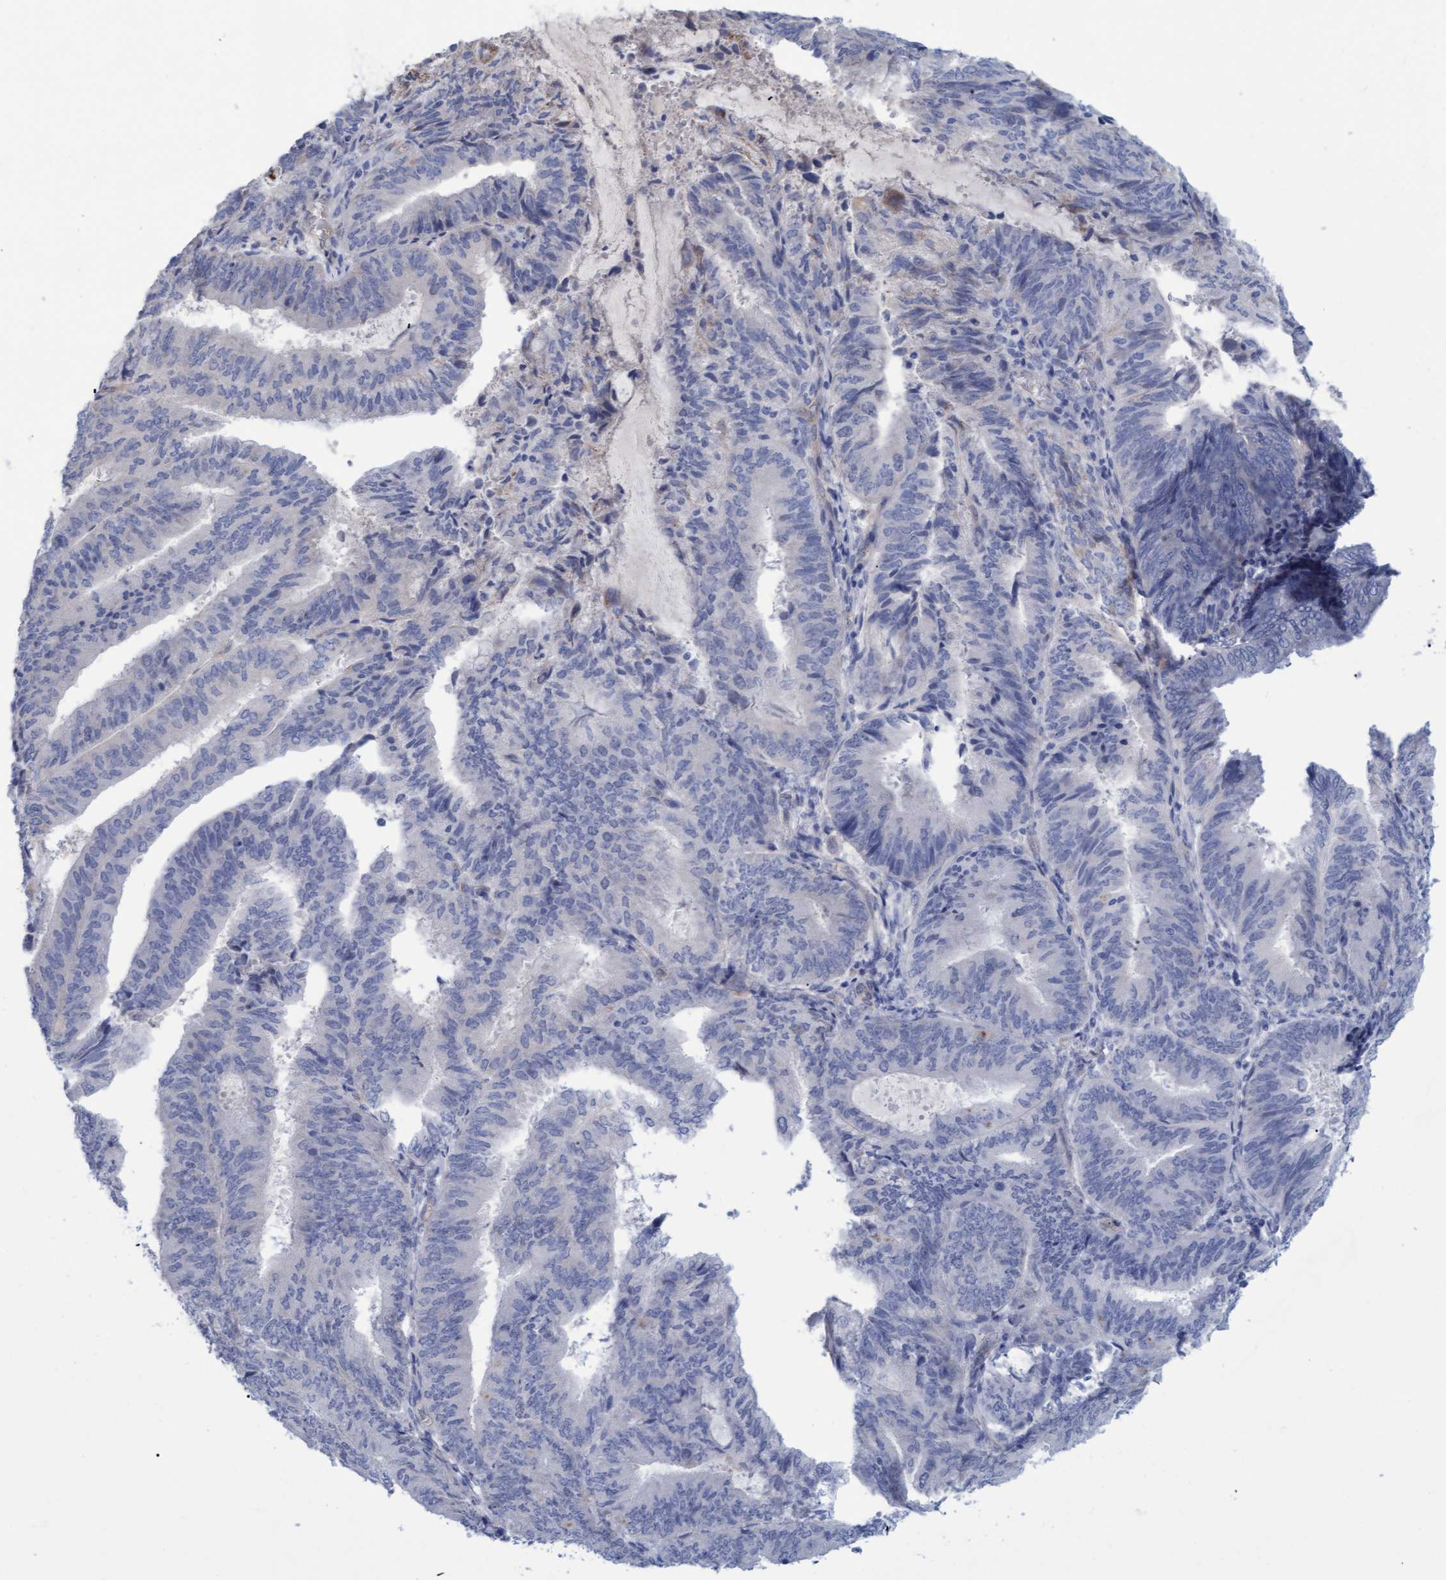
{"staining": {"intensity": "negative", "quantity": "none", "location": "none"}, "tissue": "endometrial cancer", "cell_type": "Tumor cells", "image_type": "cancer", "snomed": [{"axis": "morphology", "description": "Adenocarcinoma, NOS"}, {"axis": "topography", "description": "Endometrium"}], "caption": "High magnification brightfield microscopy of endometrial adenocarcinoma stained with DAB (brown) and counterstained with hematoxylin (blue): tumor cells show no significant expression. (DAB immunohistochemistry (IHC) visualized using brightfield microscopy, high magnification).", "gene": "STXBP1", "patient": {"sex": "female", "age": 81}}